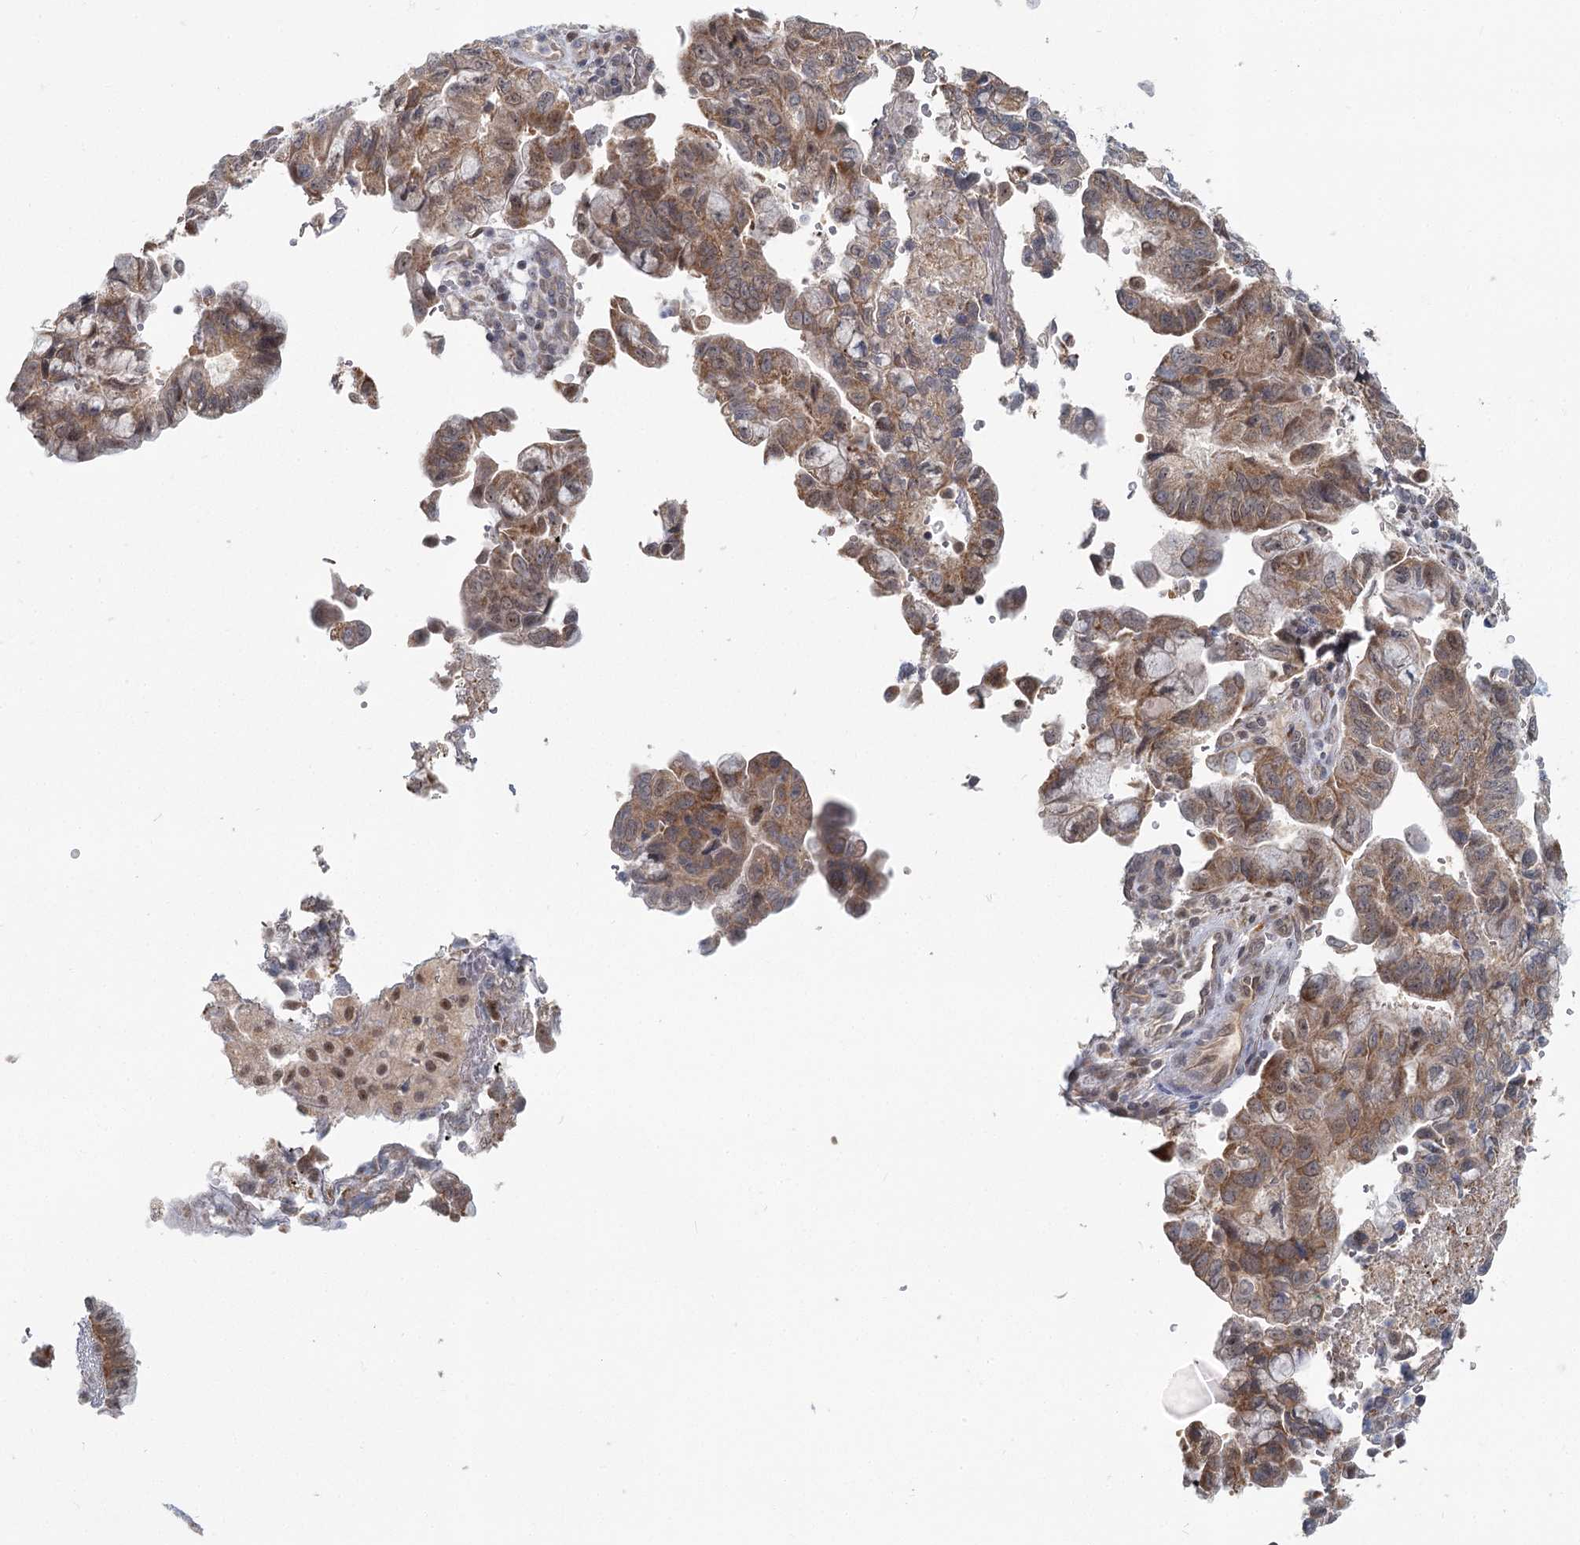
{"staining": {"intensity": "moderate", "quantity": ">75%", "location": "cytoplasmic/membranous"}, "tissue": "pancreatic cancer", "cell_type": "Tumor cells", "image_type": "cancer", "snomed": [{"axis": "morphology", "description": "Adenocarcinoma, NOS"}, {"axis": "topography", "description": "Pancreas"}], "caption": "Immunohistochemistry image of human pancreatic cancer (adenocarcinoma) stained for a protein (brown), which exhibits medium levels of moderate cytoplasmic/membranous positivity in about >75% of tumor cells.", "gene": "THNSL1", "patient": {"sex": "male", "age": 51}}